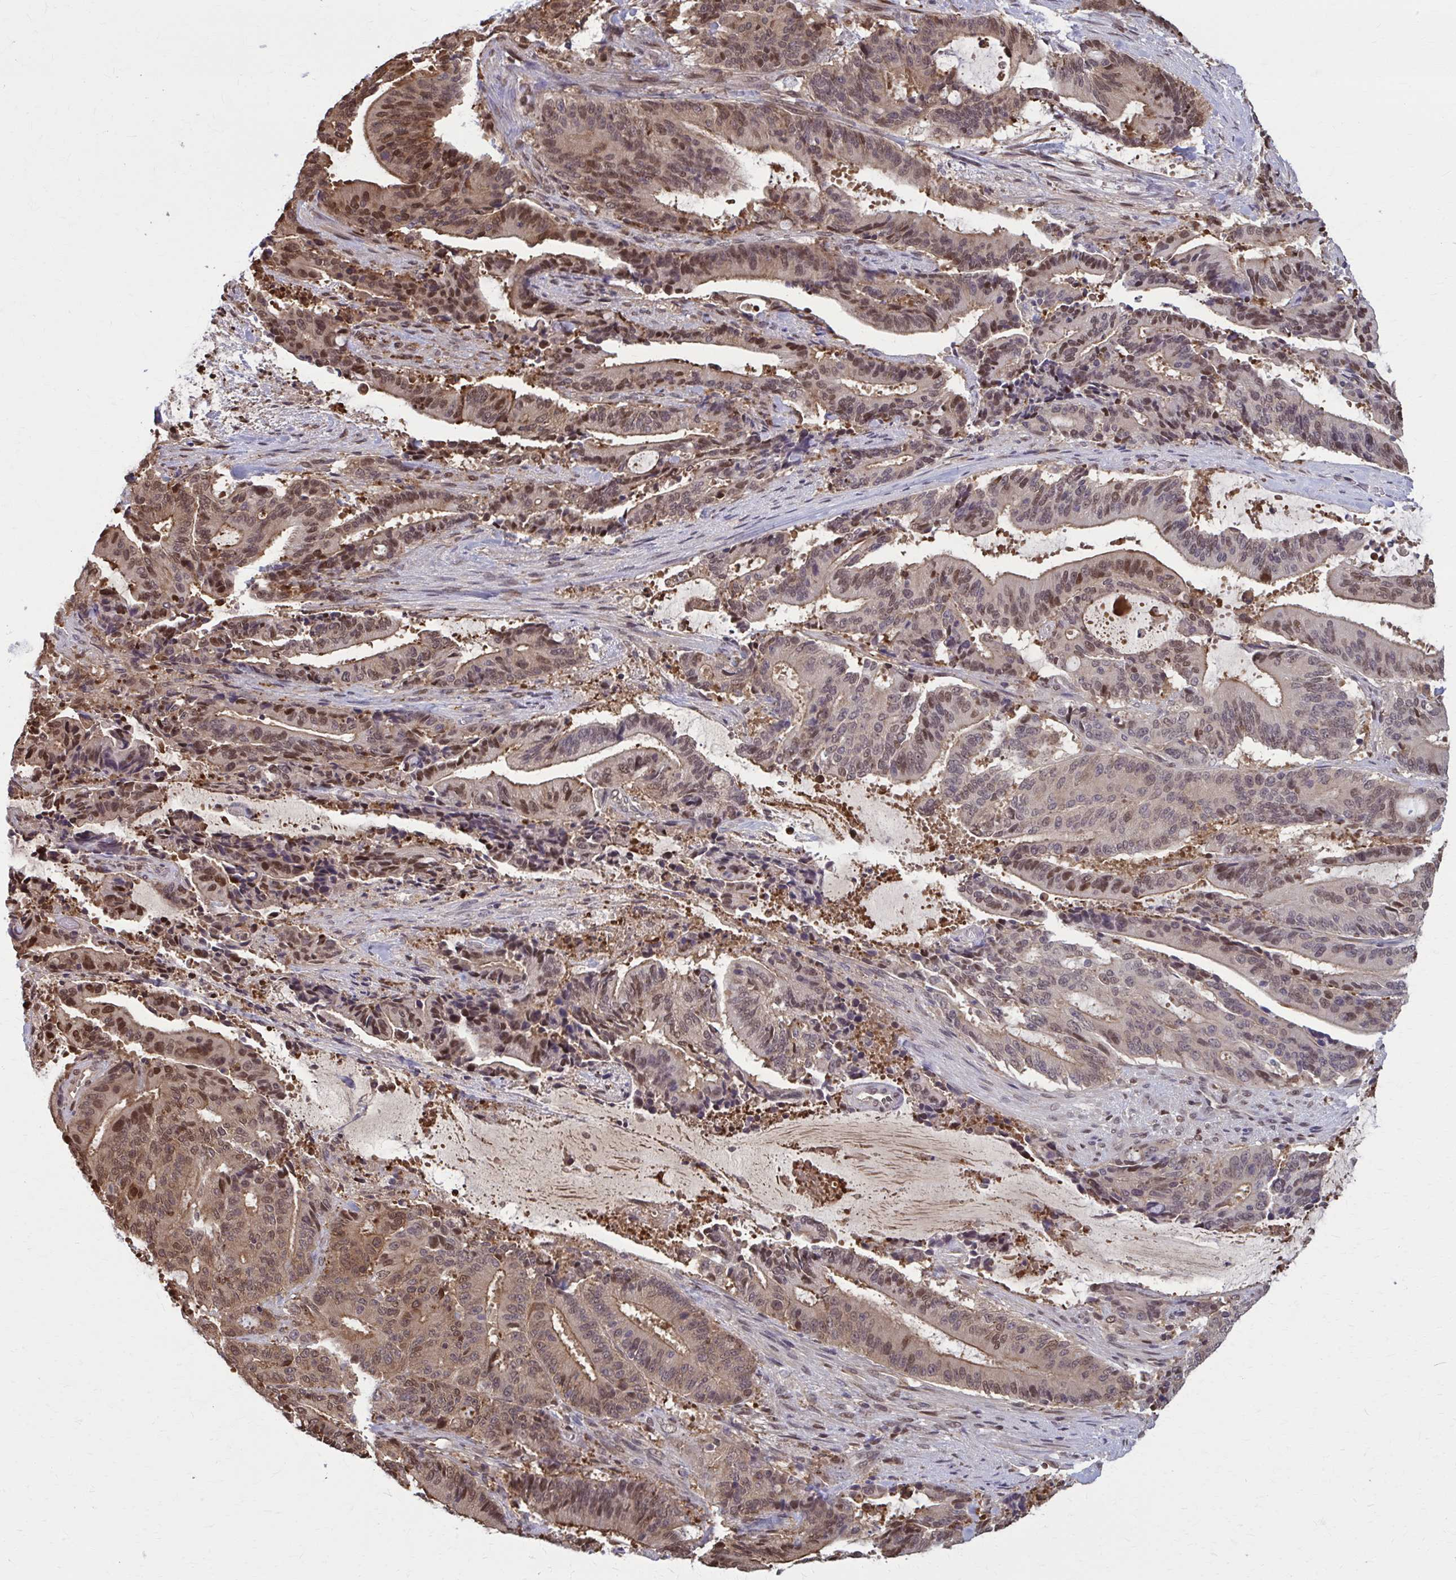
{"staining": {"intensity": "moderate", "quantity": ">75%", "location": "cytoplasmic/membranous,nuclear"}, "tissue": "liver cancer", "cell_type": "Tumor cells", "image_type": "cancer", "snomed": [{"axis": "morphology", "description": "Normal tissue, NOS"}, {"axis": "morphology", "description": "Cholangiocarcinoma"}, {"axis": "topography", "description": "Liver"}, {"axis": "topography", "description": "Peripheral nerve tissue"}], "caption": "The histopathology image displays immunohistochemical staining of liver cholangiocarcinoma. There is moderate cytoplasmic/membranous and nuclear staining is appreciated in approximately >75% of tumor cells. (Brightfield microscopy of DAB IHC at high magnification).", "gene": "MDH1", "patient": {"sex": "female", "age": 73}}